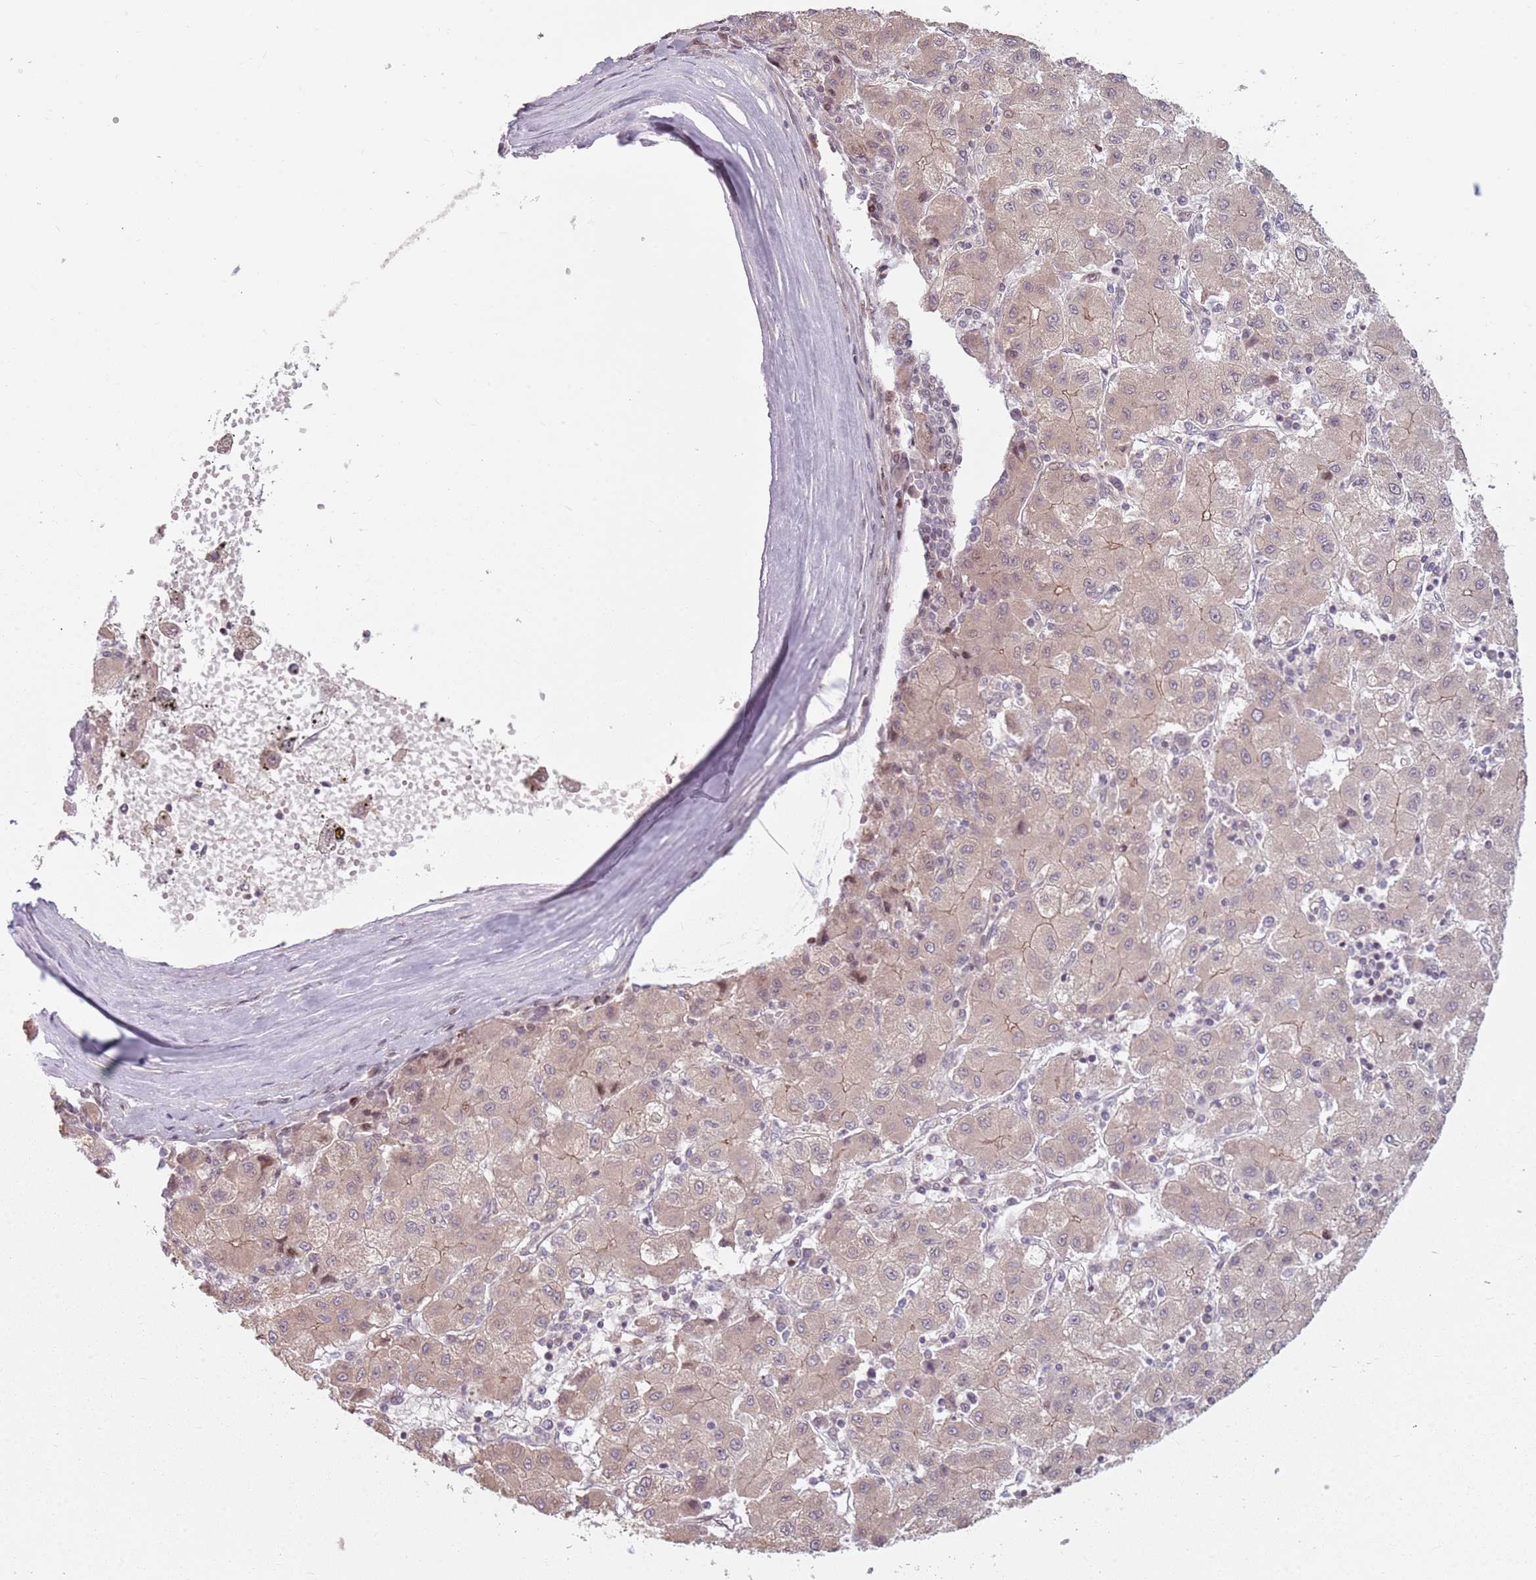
{"staining": {"intensity": "weak", "quantity": "<25%", "location": "cytoplasmic/membranous"}, "tissue": "liver cancer", "cell_type": "Tumor cells", "image_type": "cancer", "snomed": [{"axis": "morphology", "description": "Carcinoma, Hepatocellular, NOS"}, {"axis": "topography", "description": "Liver"}], "caption": "Micrograph shows no protein positivity in tumor cells of liver cancer (hepatocellular carcinoma) tissue. Brightfield microscopy of immunohistochemistry (IHC) stained with DAB (3,3'-diaminobenzidine) (brown) and hematoxylin (blue), captured at high magnification.", "gene": "ADGRG1", "patient": {"sex": "male", "age": 72}}